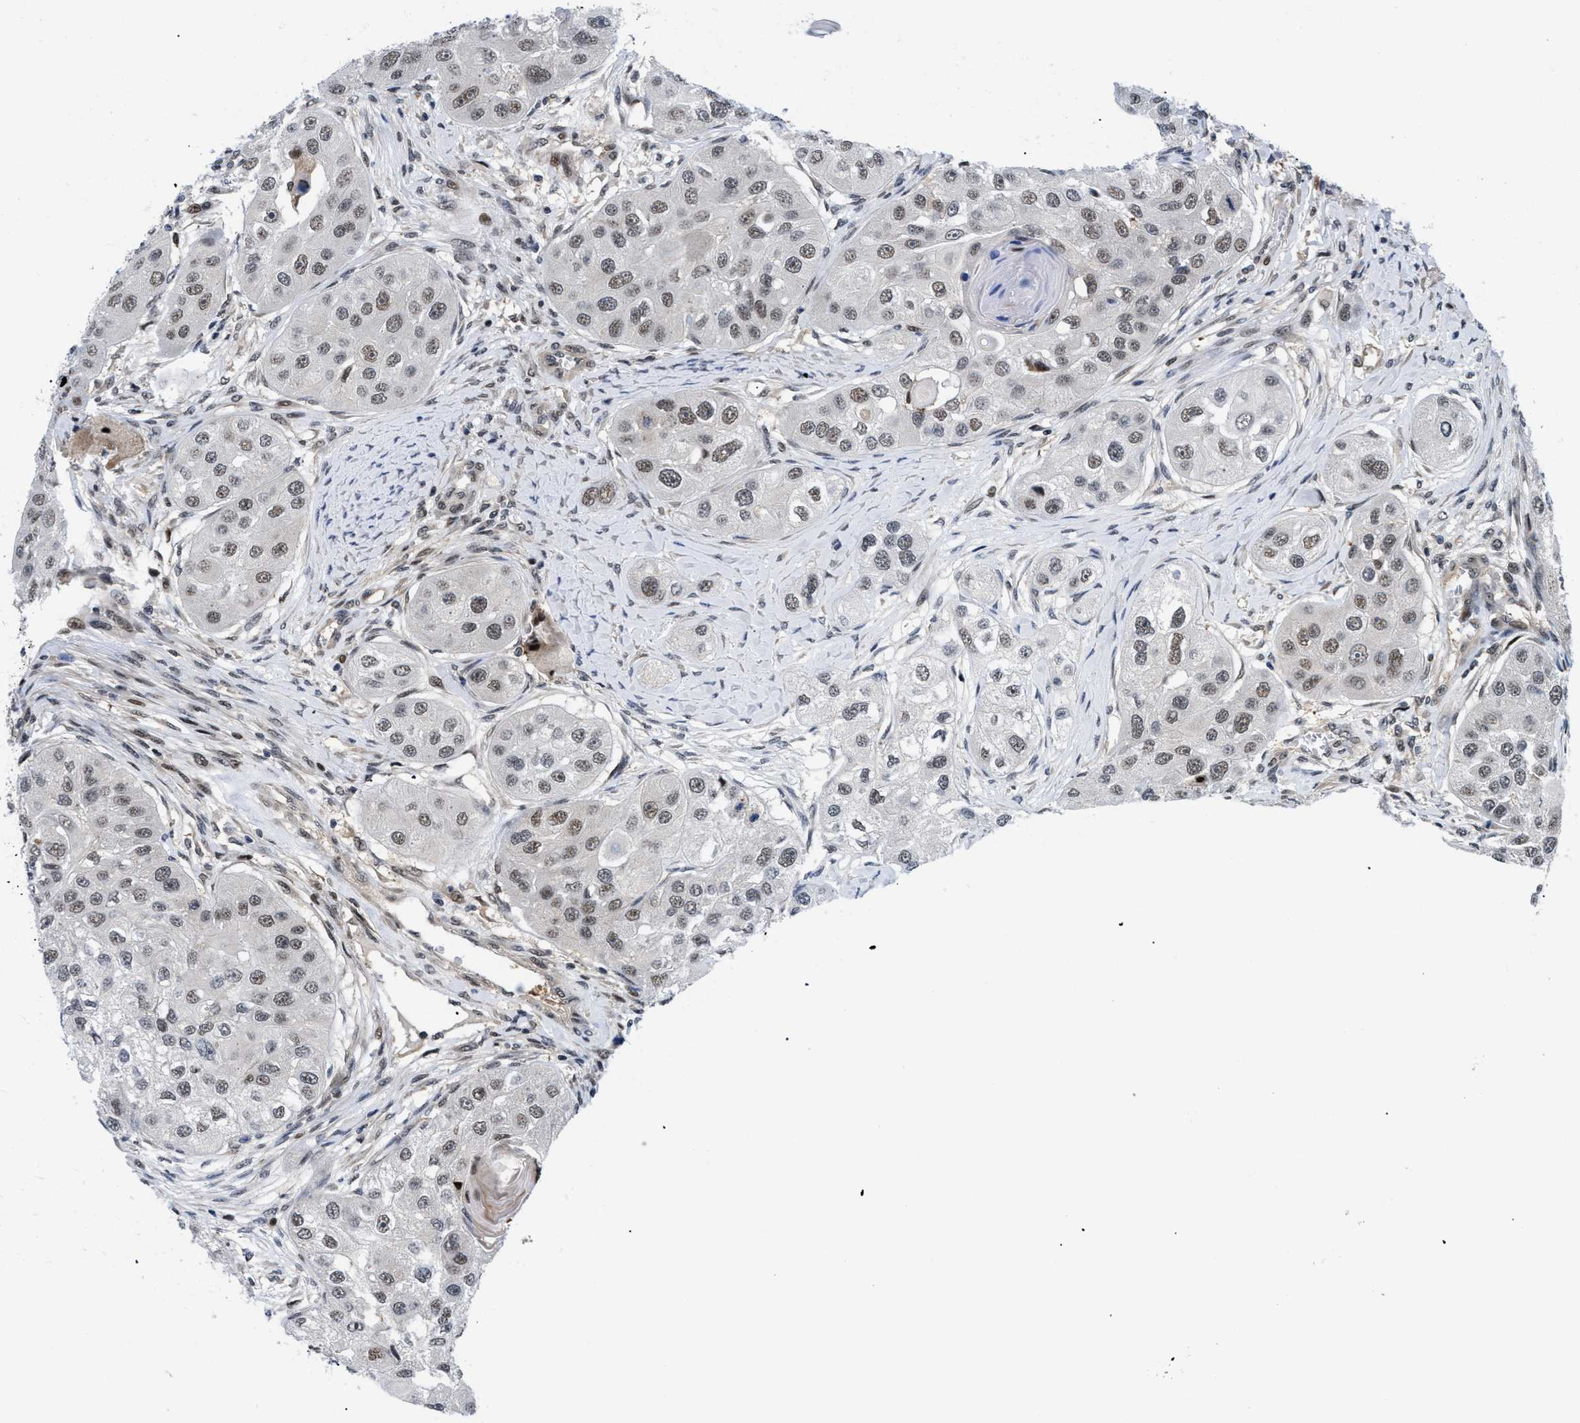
{"staining": {"intensity": "weak", "quantity": ">75%", "location": "nuclear"}, "tissue": "head and neck cancer", "cell_type": "Tumor cells", "image_type": "cancer", "snomed": [{"axis": "morphology", "description": "Normal tissue, NOS"}, {"axis": "morphology", "description": "Squamous cell carcinoma, NOS"}, {"axis": "topography", "description": "Skeletal muscle"}, {"axis": "topography", "description": "Head-Neck"}], "caption": "A brown stain shows weak nuclear staining of a protein in human squamous cell carcinoma (head and neck) tumor cells.", "gene": "SLC29A2", "patient": {"sex": "male", "age": 51}}